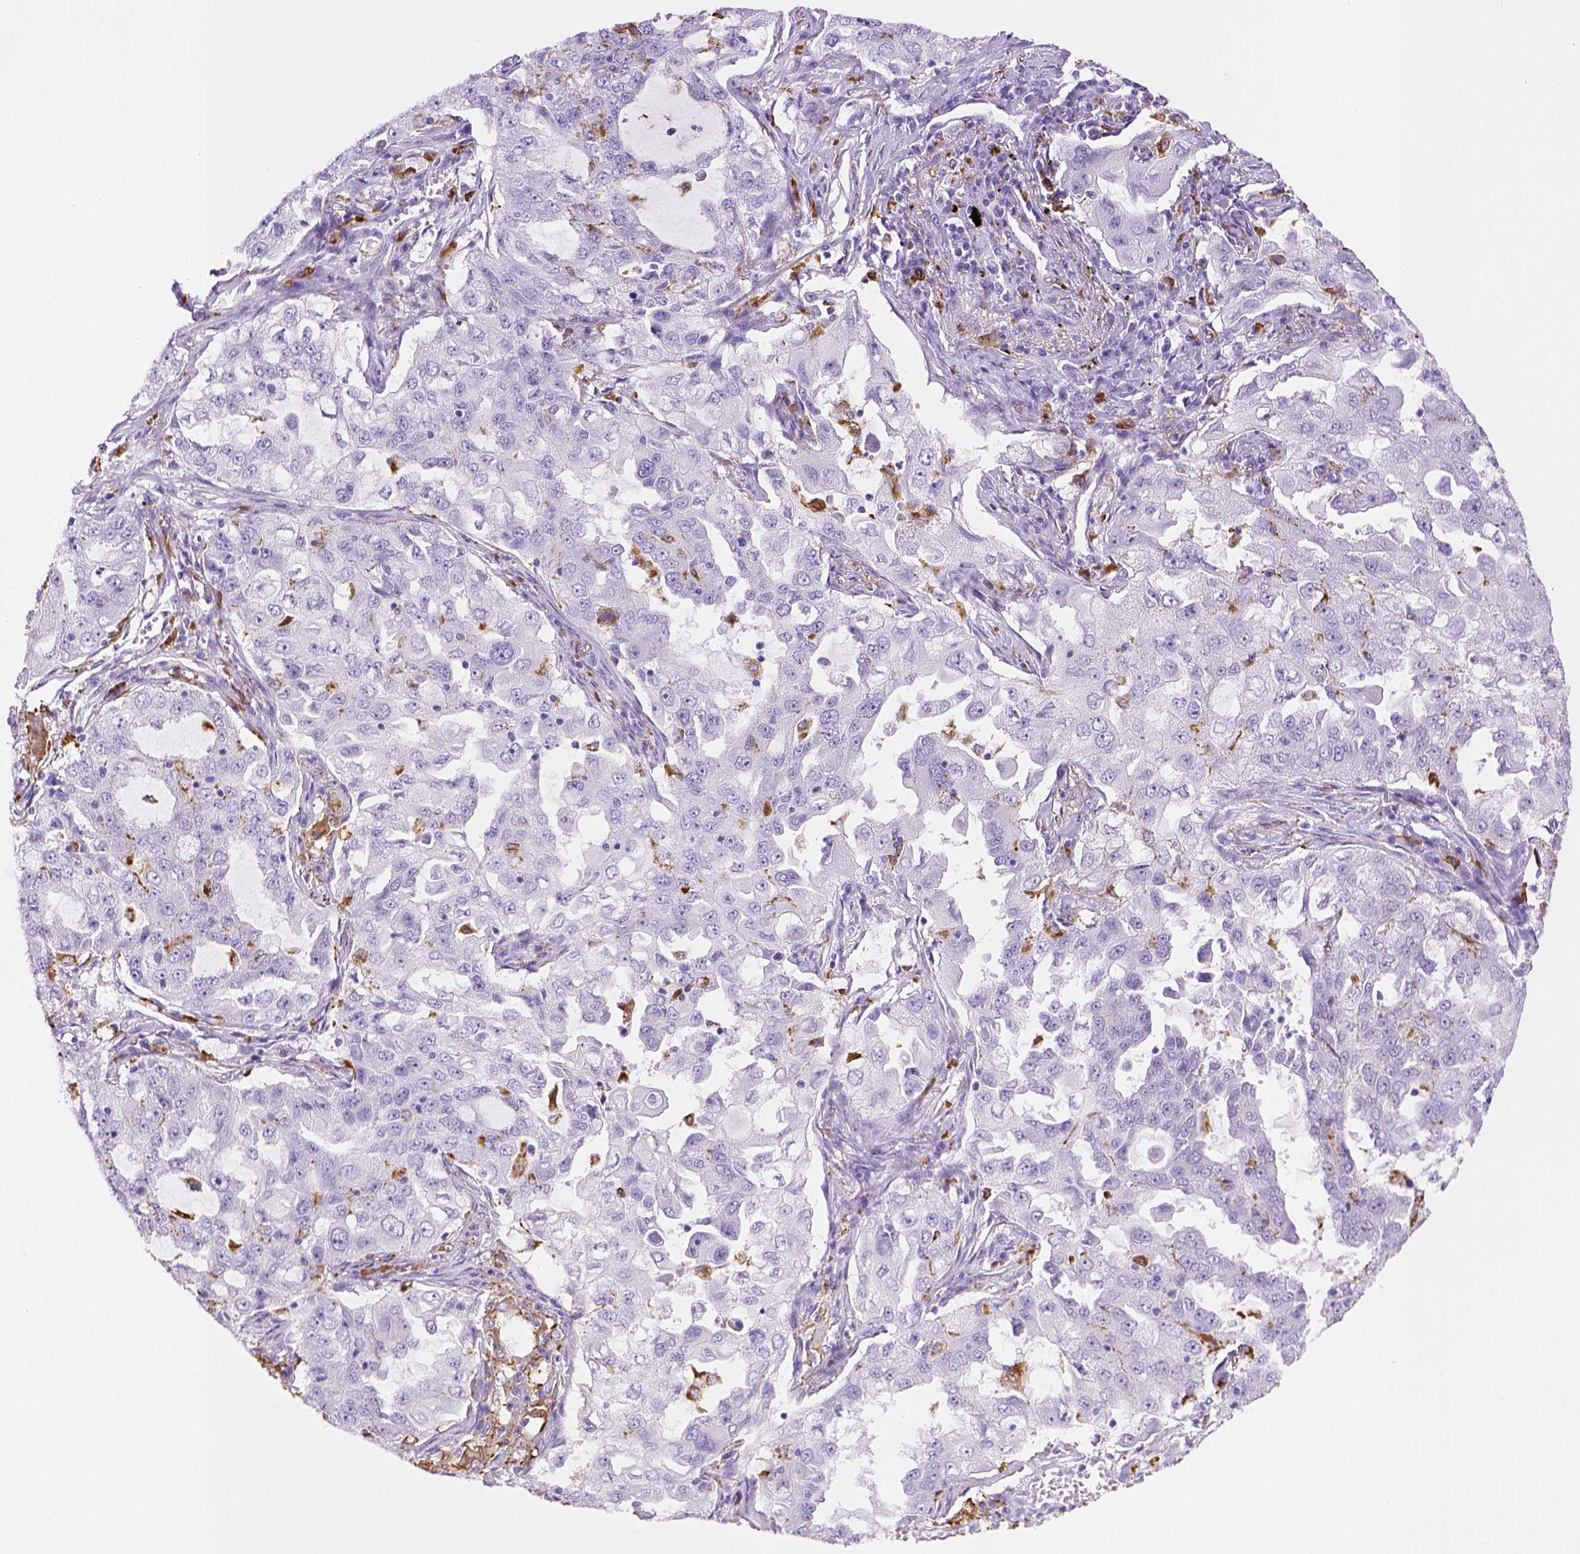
{"staining": {"intensity": "negative", "quantity": "none", "location": "none"}, "tissue": "lung cancer", "cell_type": "Tumor cells", "image_type": "cancer", "snomed": [{"axis": "morphology", "description": "Adenocarcinoma, NOS"}, {"axis": "topography", "description": "Lung"}], "caption": "The IHC histopathology image has no significant expression in tumor cells of lung cancer (adenocarcinoma) tissue. (IHC, brightfield microscopy, high magnification).", "gene": "CD68", "patient": {"sex": "female", "age": 61}}